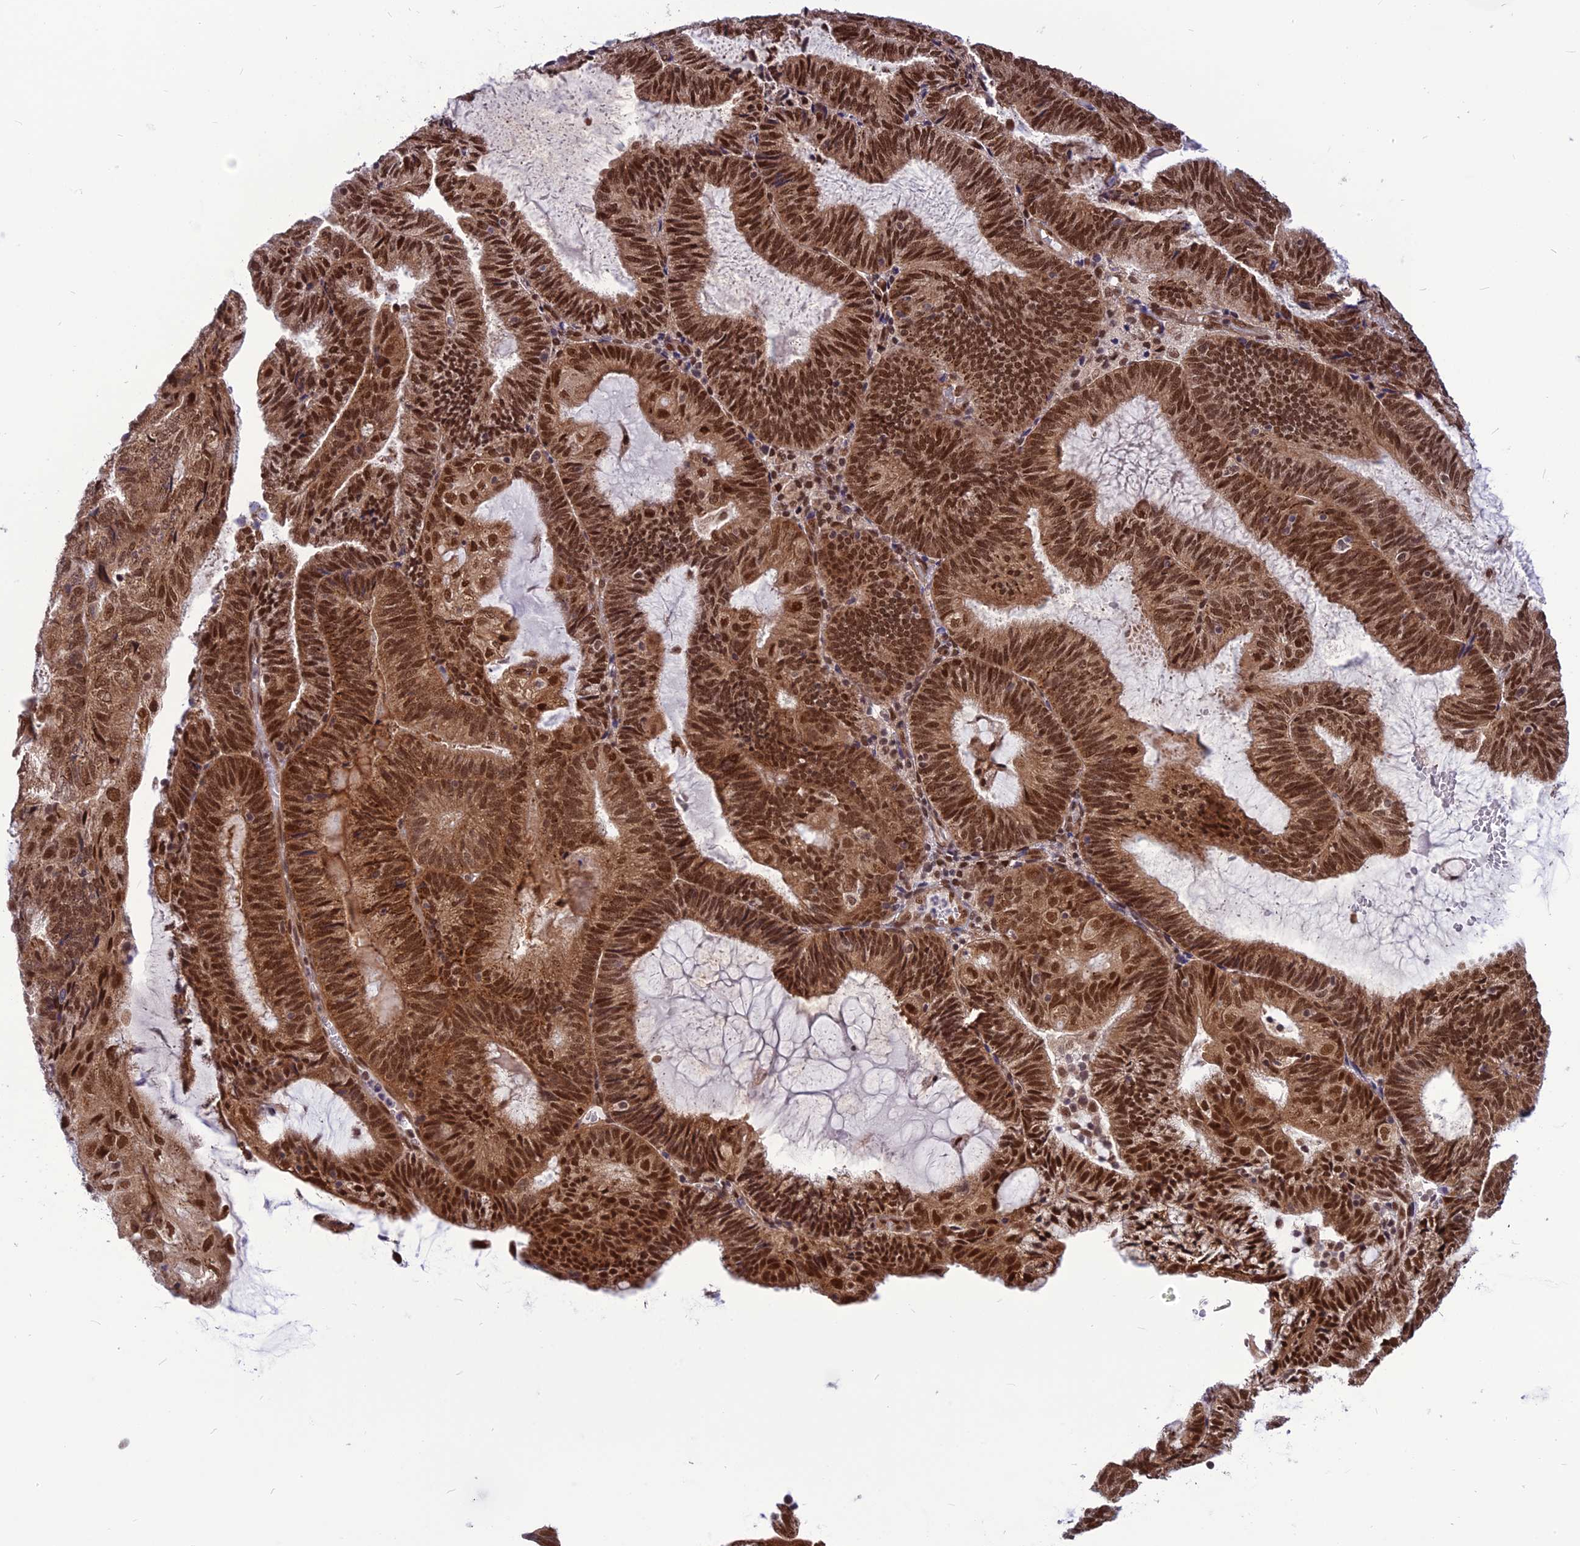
{"staining": {"intensity": "strong", "quantity": ">75%", "location": "cytoplasmic/membranous,nuclear"}, "tissue": "endometrial cancer", "cell_type": "Tumor cells", "image_type": "cancer", "snomed": [{"axis": "morphology", "description": "Adenocarcinoma, NOS"}, {"axis": "topography", "description": "Endometrium"}], "caption": "Protein expression analysis of adenocarcinoma (endometrial) exhibits strong cytoplasmic/membranous and nuclear staining in approximately >75% of tumor cells.", "gene": "RTRAF", "patient": {"sex": "female", "age": 81}}